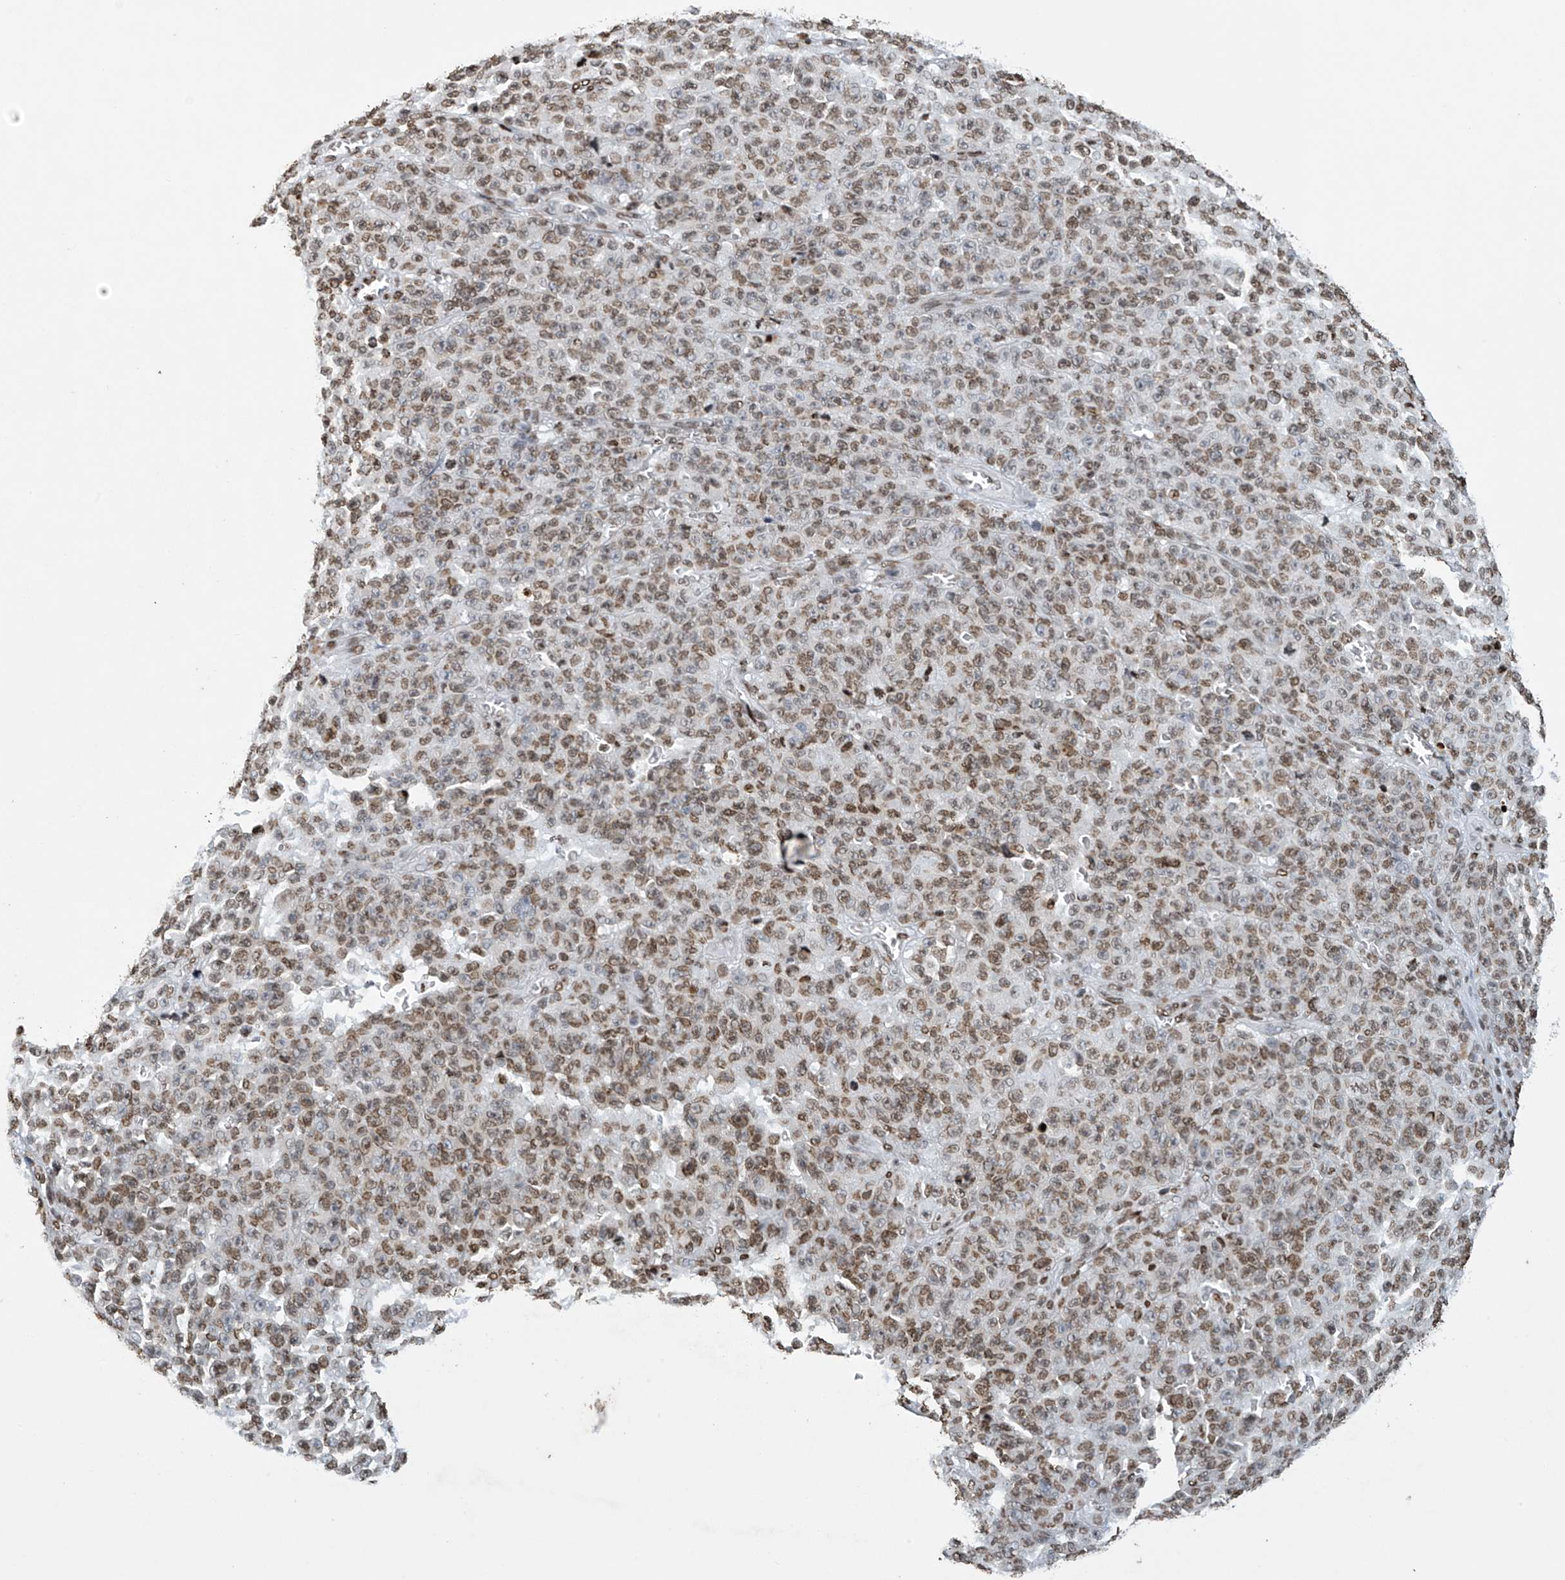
{"staining": {"intensity": "moderate", "quantity": ">75%", "location": "nuclear"}, "tissue": "melanoma", "cell_type": "Tumor cells", "image_type": "cancer", "snomed": [{"axis": "morphology", "description": "Malignant melanoma, NOS"}, {"axis": "topography", "description": "Skin"}], "caption": "Human malignant melanoma stained for a protein (brown) exhibits moderate nuclear positive staining in approximately >75% of tumor cells.", "gene": "H4C16", "patient": {"sex": "female", "age": 82}}